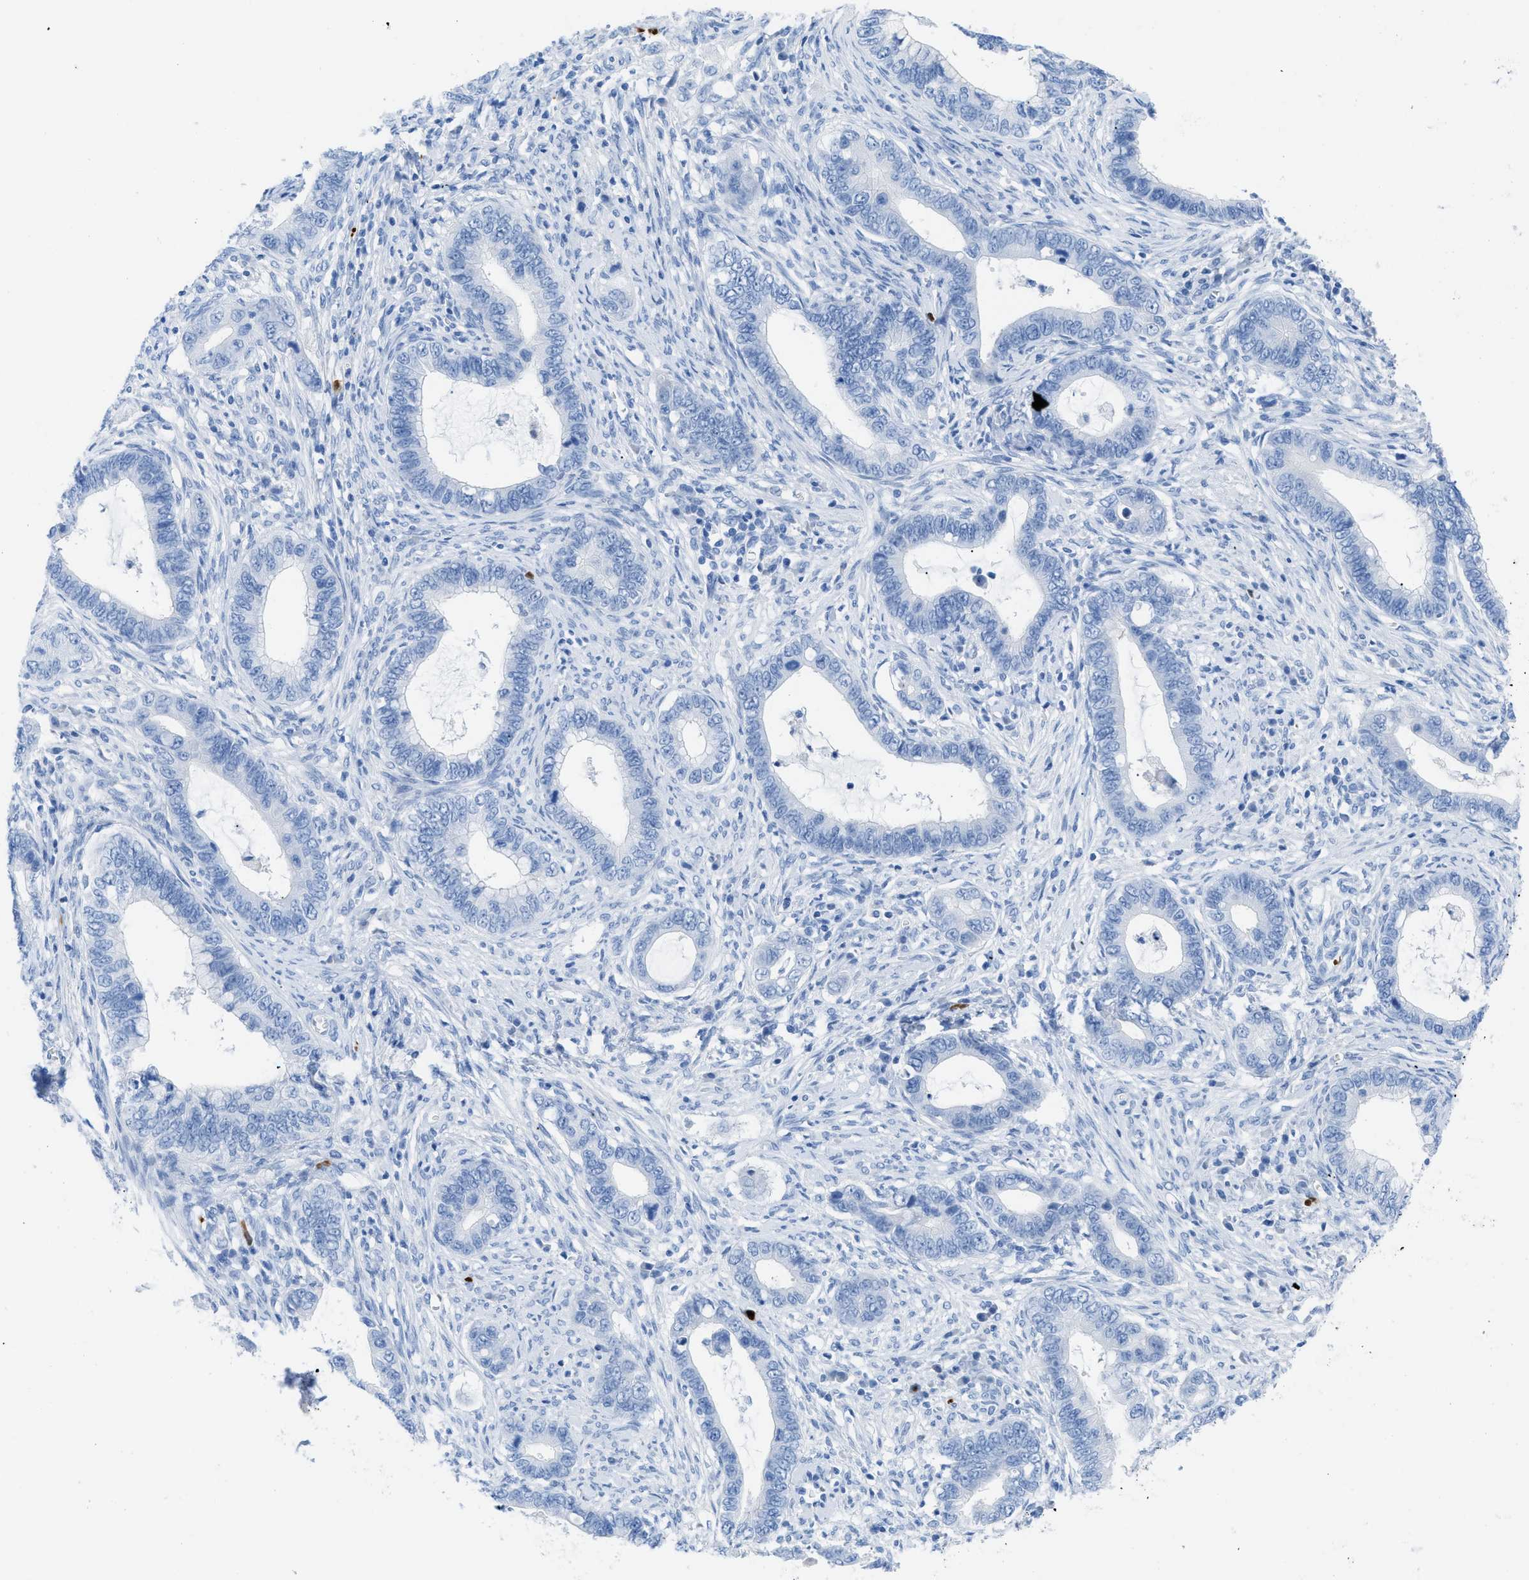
{"staining": {"intensity": "negative", "quantity": "none", "location": "none"}, "tissue": "cervical cancer", "cell_type": "Tumor cells", "image_type": "cancer", "snomed": [{"axis": "morphology", "description": "Adenocarcinoma, NOS"}, {"axis": "topography", "description": "Cervix"}], "caption": "DAB (3,3'-diaminobenzidine) immunohistochemical staining of human cervical adenocarcinoma exhibits no significant expression in tumor cells. (DAB immunohistochemistry (IHC) visualized using brightfield microscopy, high magnification).", "gene": "TCL1A", "patient": {"sex": "female", "age": 44}}